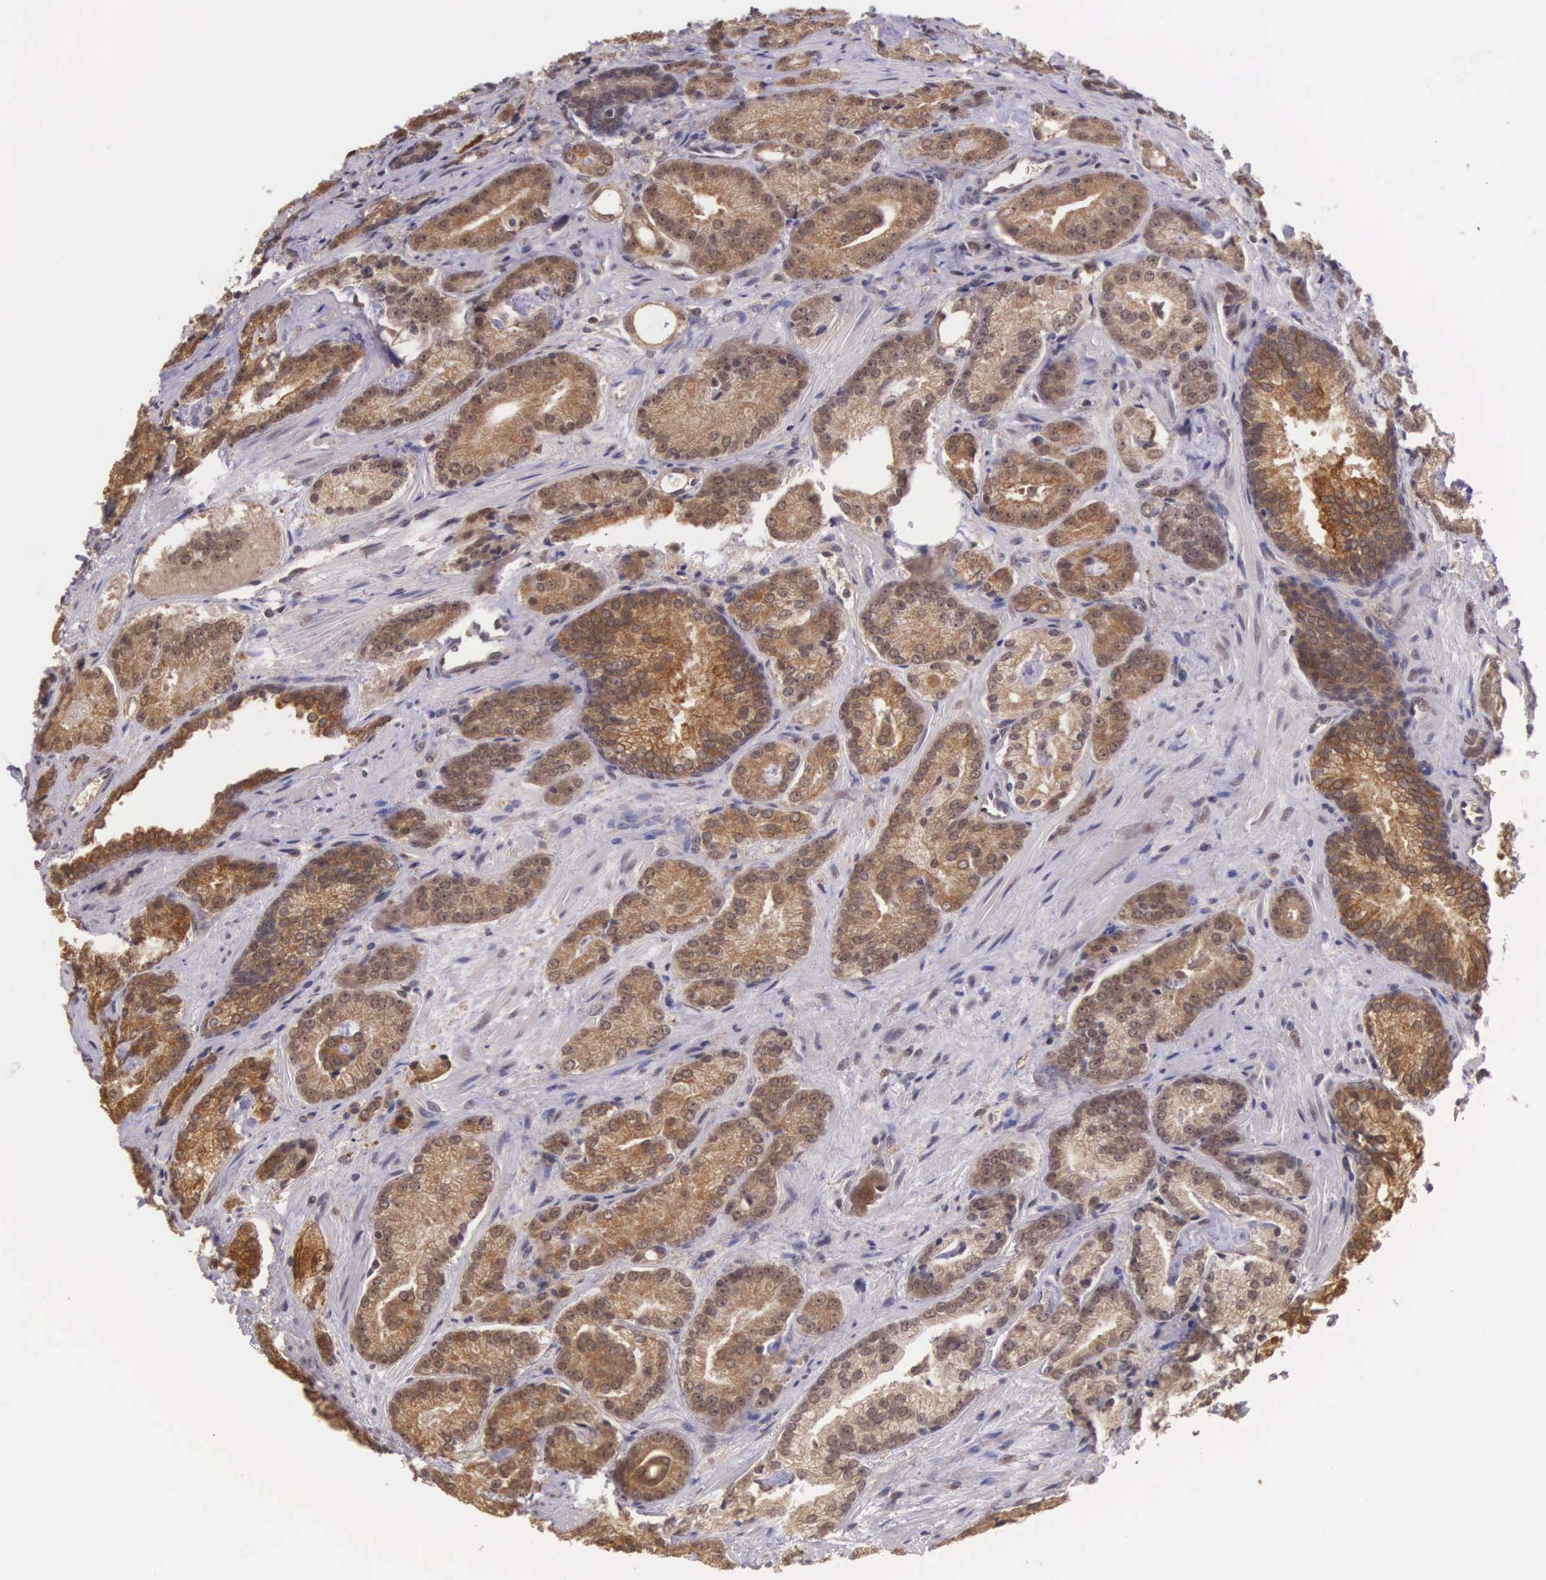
{"staining": {"intensity": "strong", "quantity": ">75%", "location": "cytoplasmic/membranous"}, "tissue": "prostate cancer", "cell_type": "Tumor cells", "image_type": "cancer", "snomed": [{"axis": "morphology", "description": "Adenocarcinoma, Medium grade"}, {"axis": "topography", "description": "Prostate"}], "caption": "Tumor cells reveal high levels of strong cytoplasmic/membranous expression in approximately >75% of cells in human medium-grade adenocarcinoma (prostate). (DAB IHC with brightfield microscopy, high magnification).", "gene": "VASH1", "patient": {"sex": "male", "age": 68}}